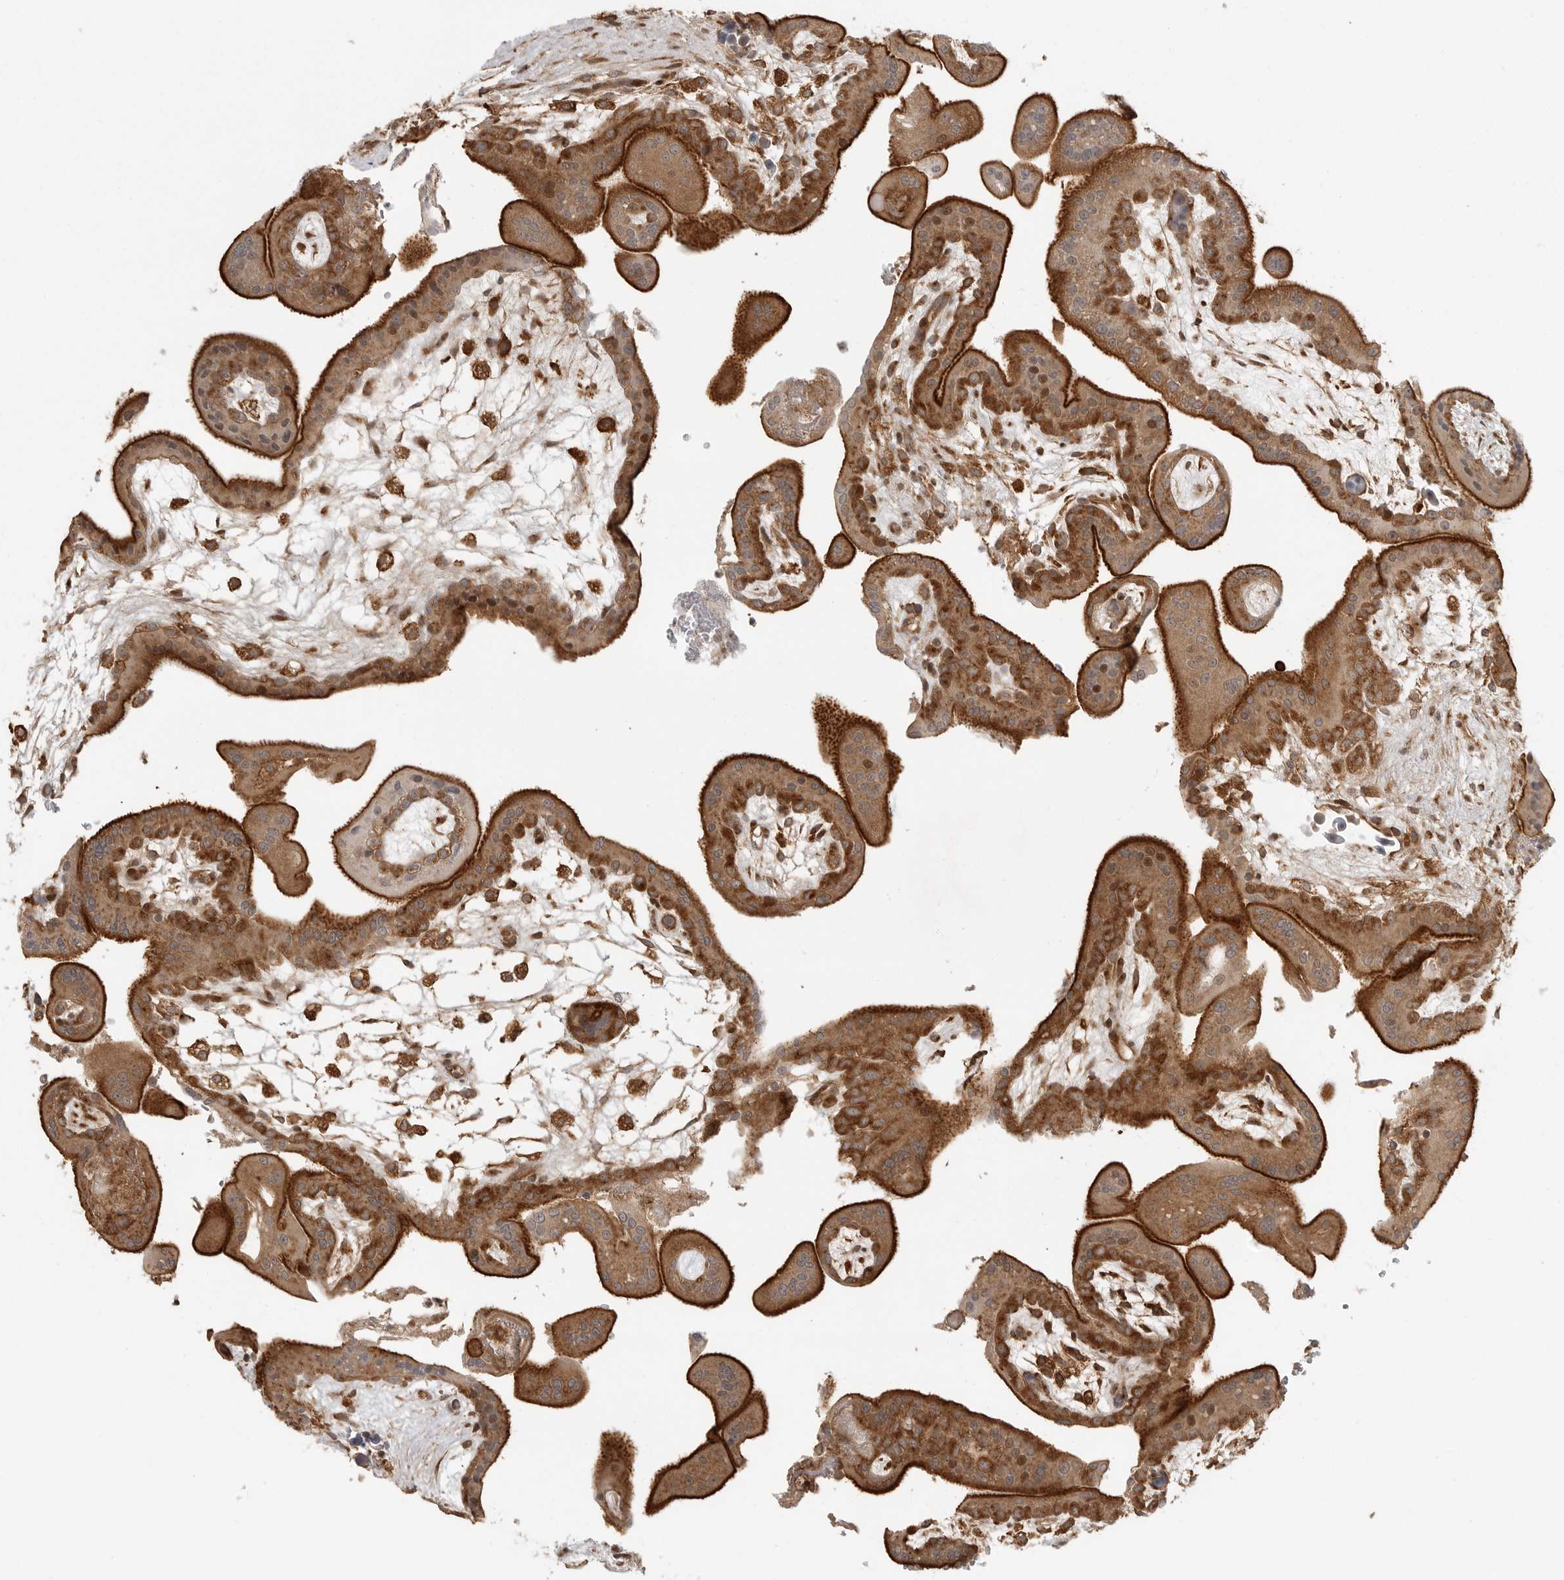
{"staining": {"intensity": "strong", "quantity": ">75%", "location": "cytoplasmic/membranous"}, "tissue": "placenta", "cell_type": "Decidual cells", "image_type": "normal", "snomed": [{"axis": "morphology", "description": "Normal tissue, NOS"}, {"axis": "topography", "description": "Placenta"}], "caption": "Placenta was stained to show a protein in brown. There is high levels of strong cytoplasmic/membranous staining in approximately >75% of decidual cells. The protein of interest is shown in brown color, while the nuclei are stained blue.", "gene": "FAT3", "patient": {"sex": "female", "age": 35}}